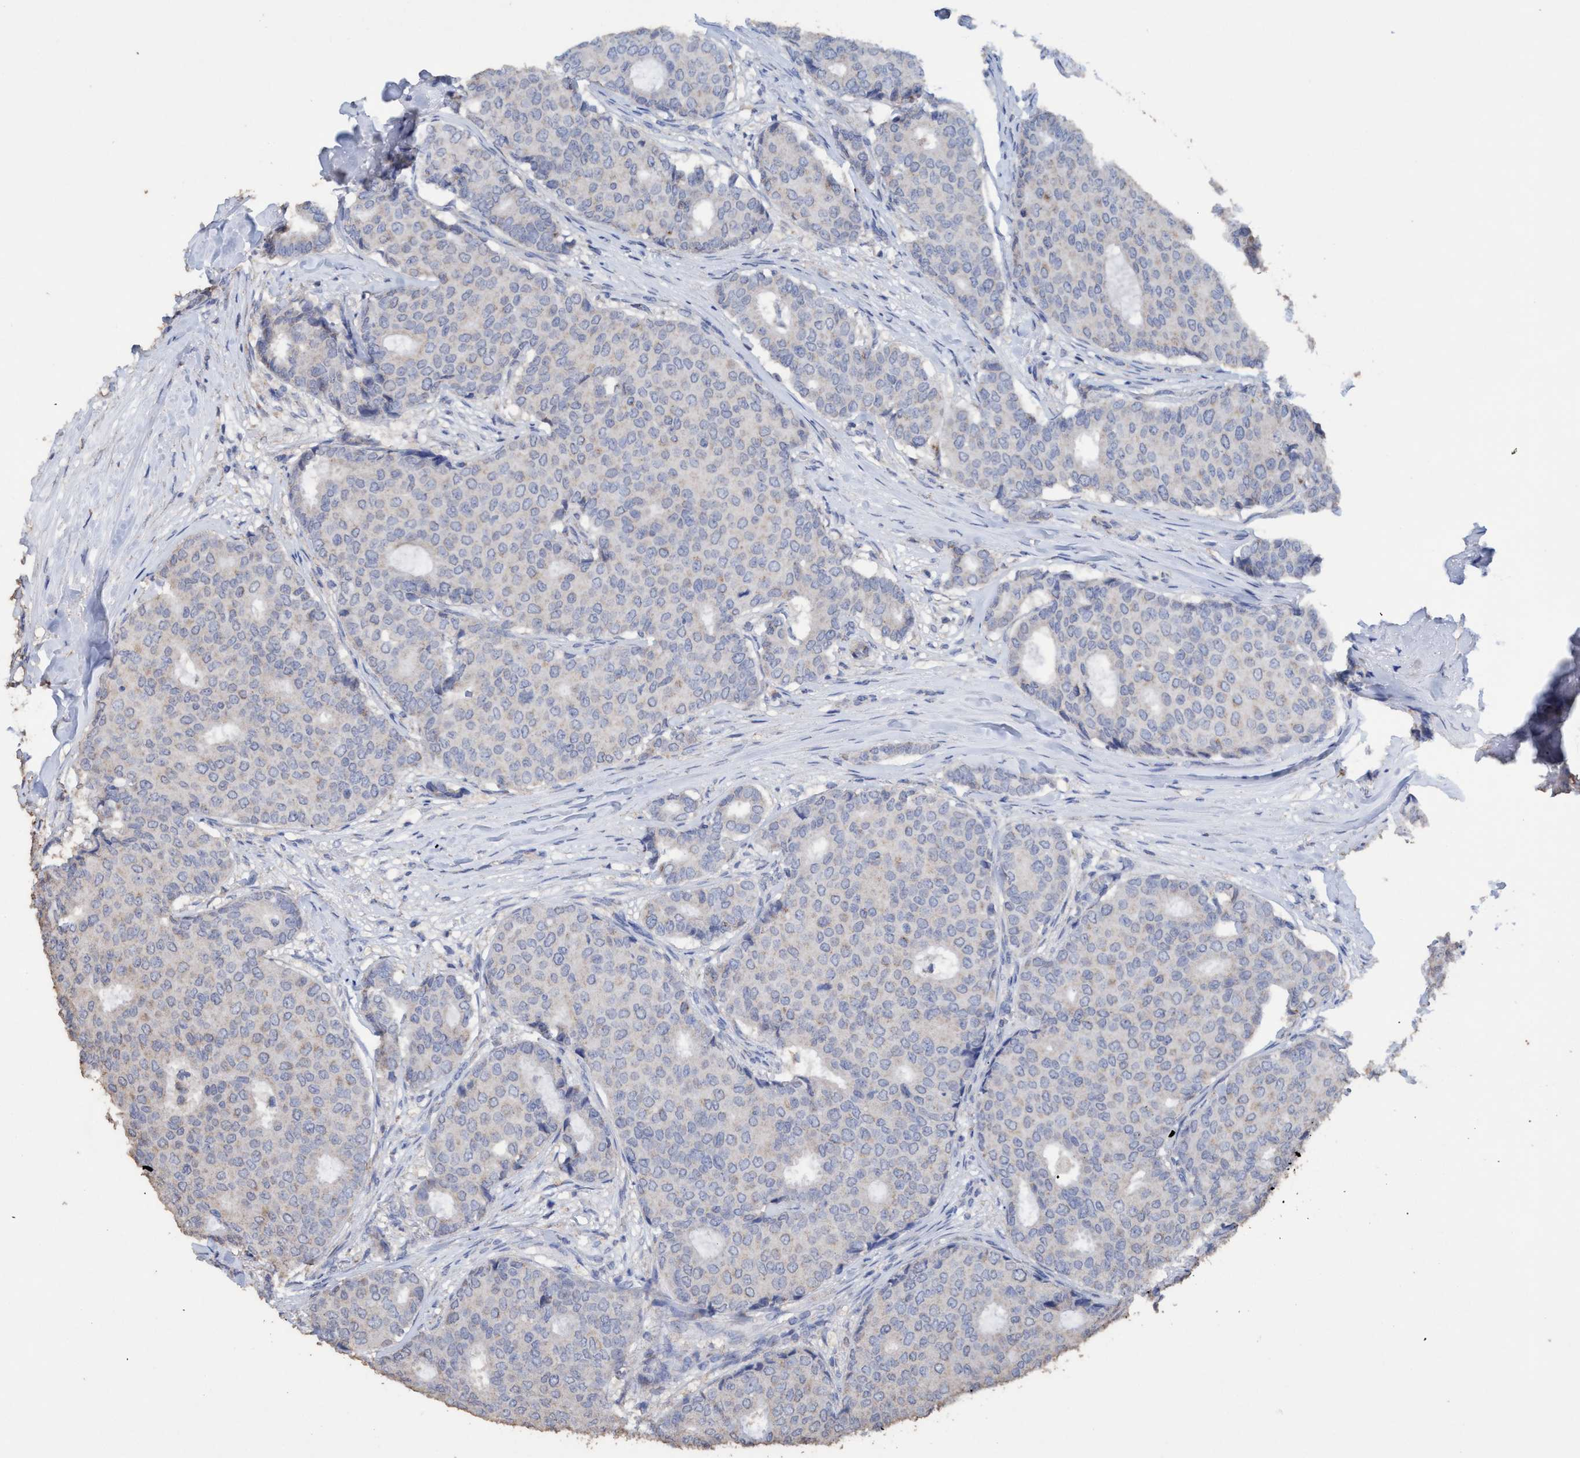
{"staining": {"intensity": "negative", "quantity": "none", "location": "none"}, "tissue": "breast cancer", "cell_type": "Tumor cells", "image_type": "cancer", "snomed": [{"axis": "morphology", "description": "Duct carcinoma"}, {"axis": "topography", "description": "Breast"}], "caption": "Immunohistochemistry image of breast infiltrating ductal carcinoma stained for a protein (brown), which reveals no expression in tumor cells.", "gene": "RSAD1", "patient": {"sex": "female", "age": 75}}